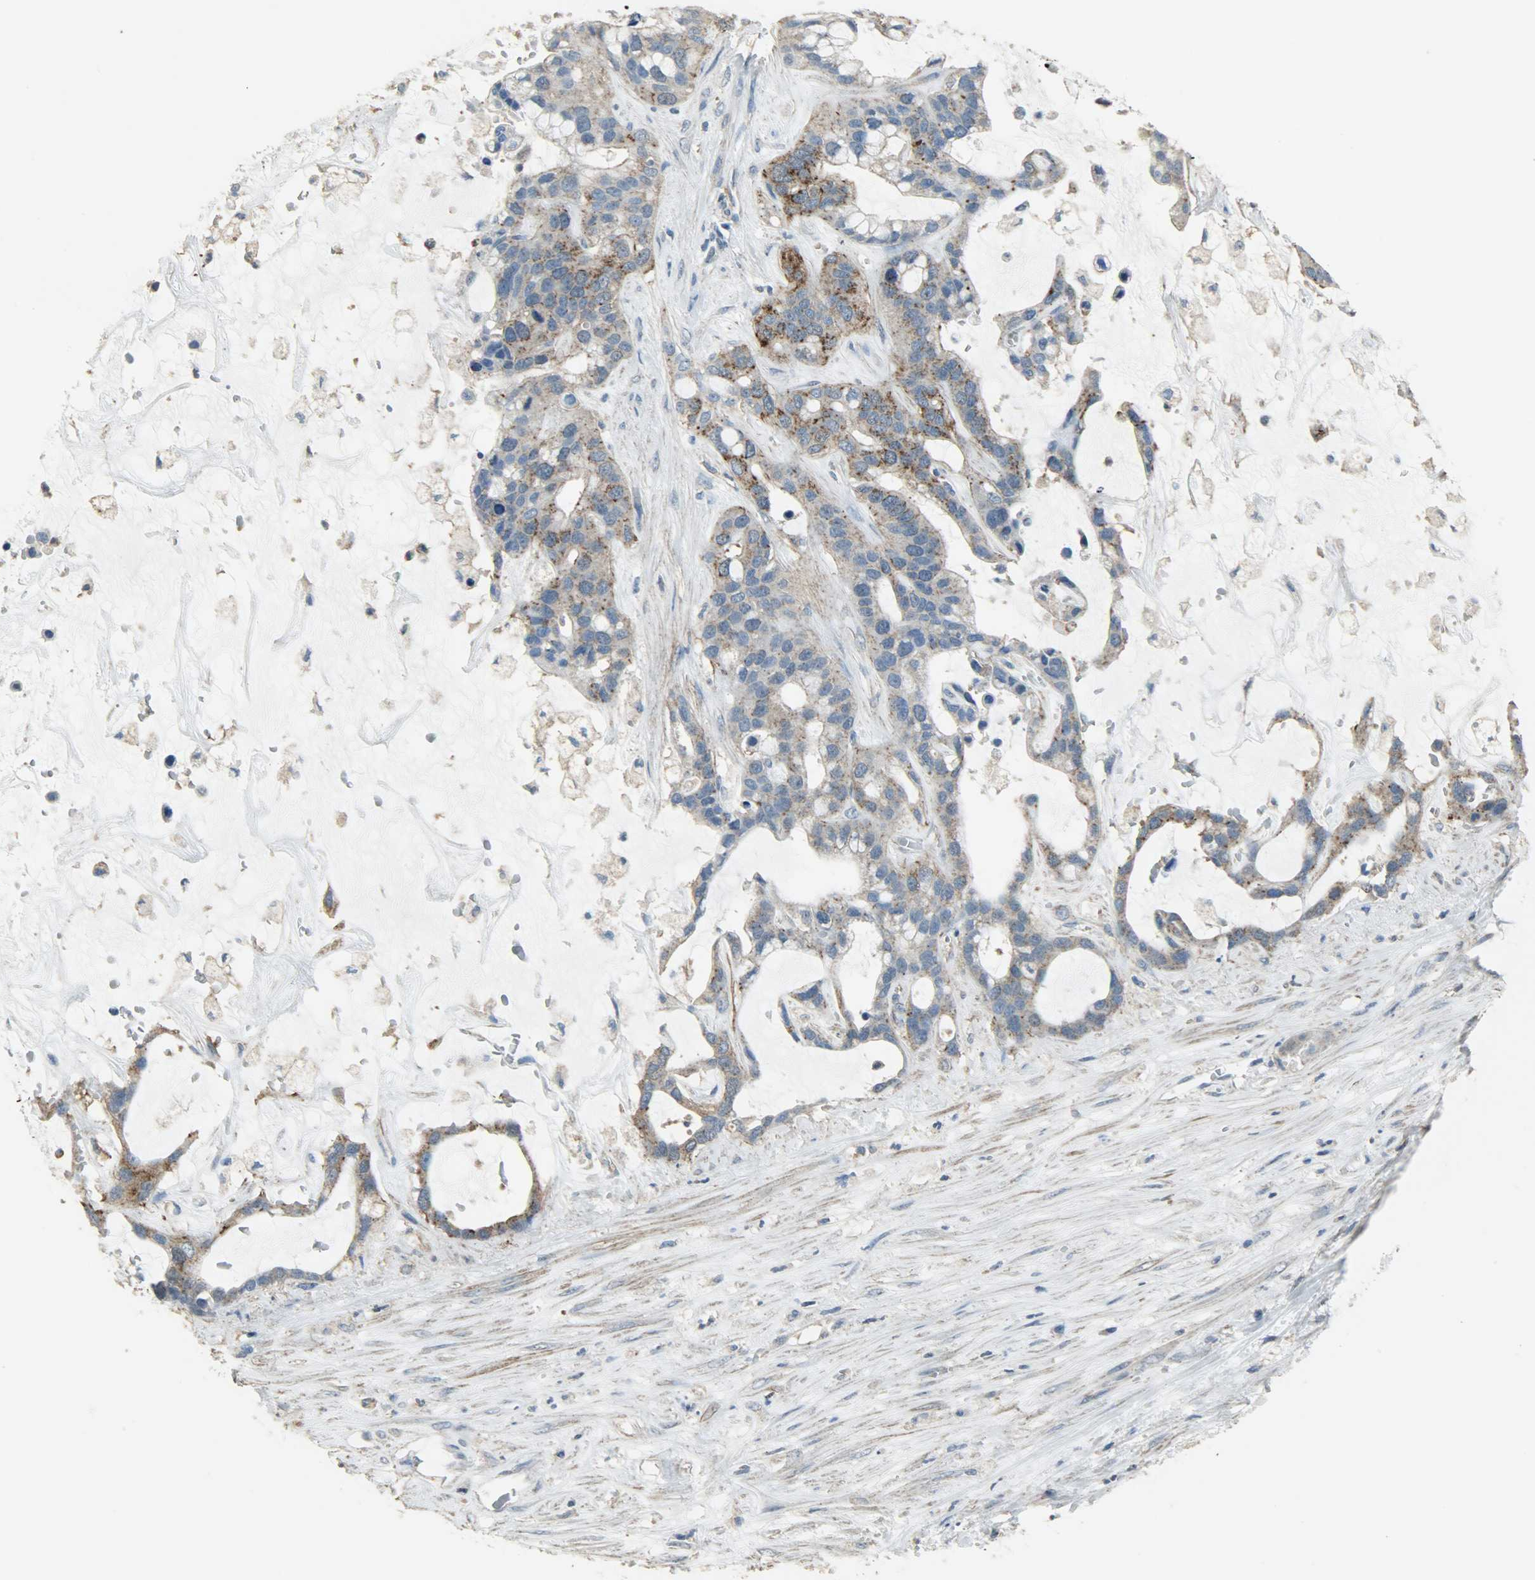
{"staining": {"intensity": "moderate", "quantity": ">75%", "location": "cytoplasmic/membranous"}, "tissue": "liver cancer", "cell_type": "Tumor cells", "image_type": "cancer", "snomed": [{"axis": "morphology", "description": "Cholangiocarcinoma"}, {"axis": "topography", "description": "Liver"}], "caption": "Human liver cholangiocarcinoma stained with a brown dye shows moderate cytoplasmic/membranous positive staining in approximately >75% of tumor cells.", "gene": "DNAJA4", "patient": {"sex": "female", "age": 65}}